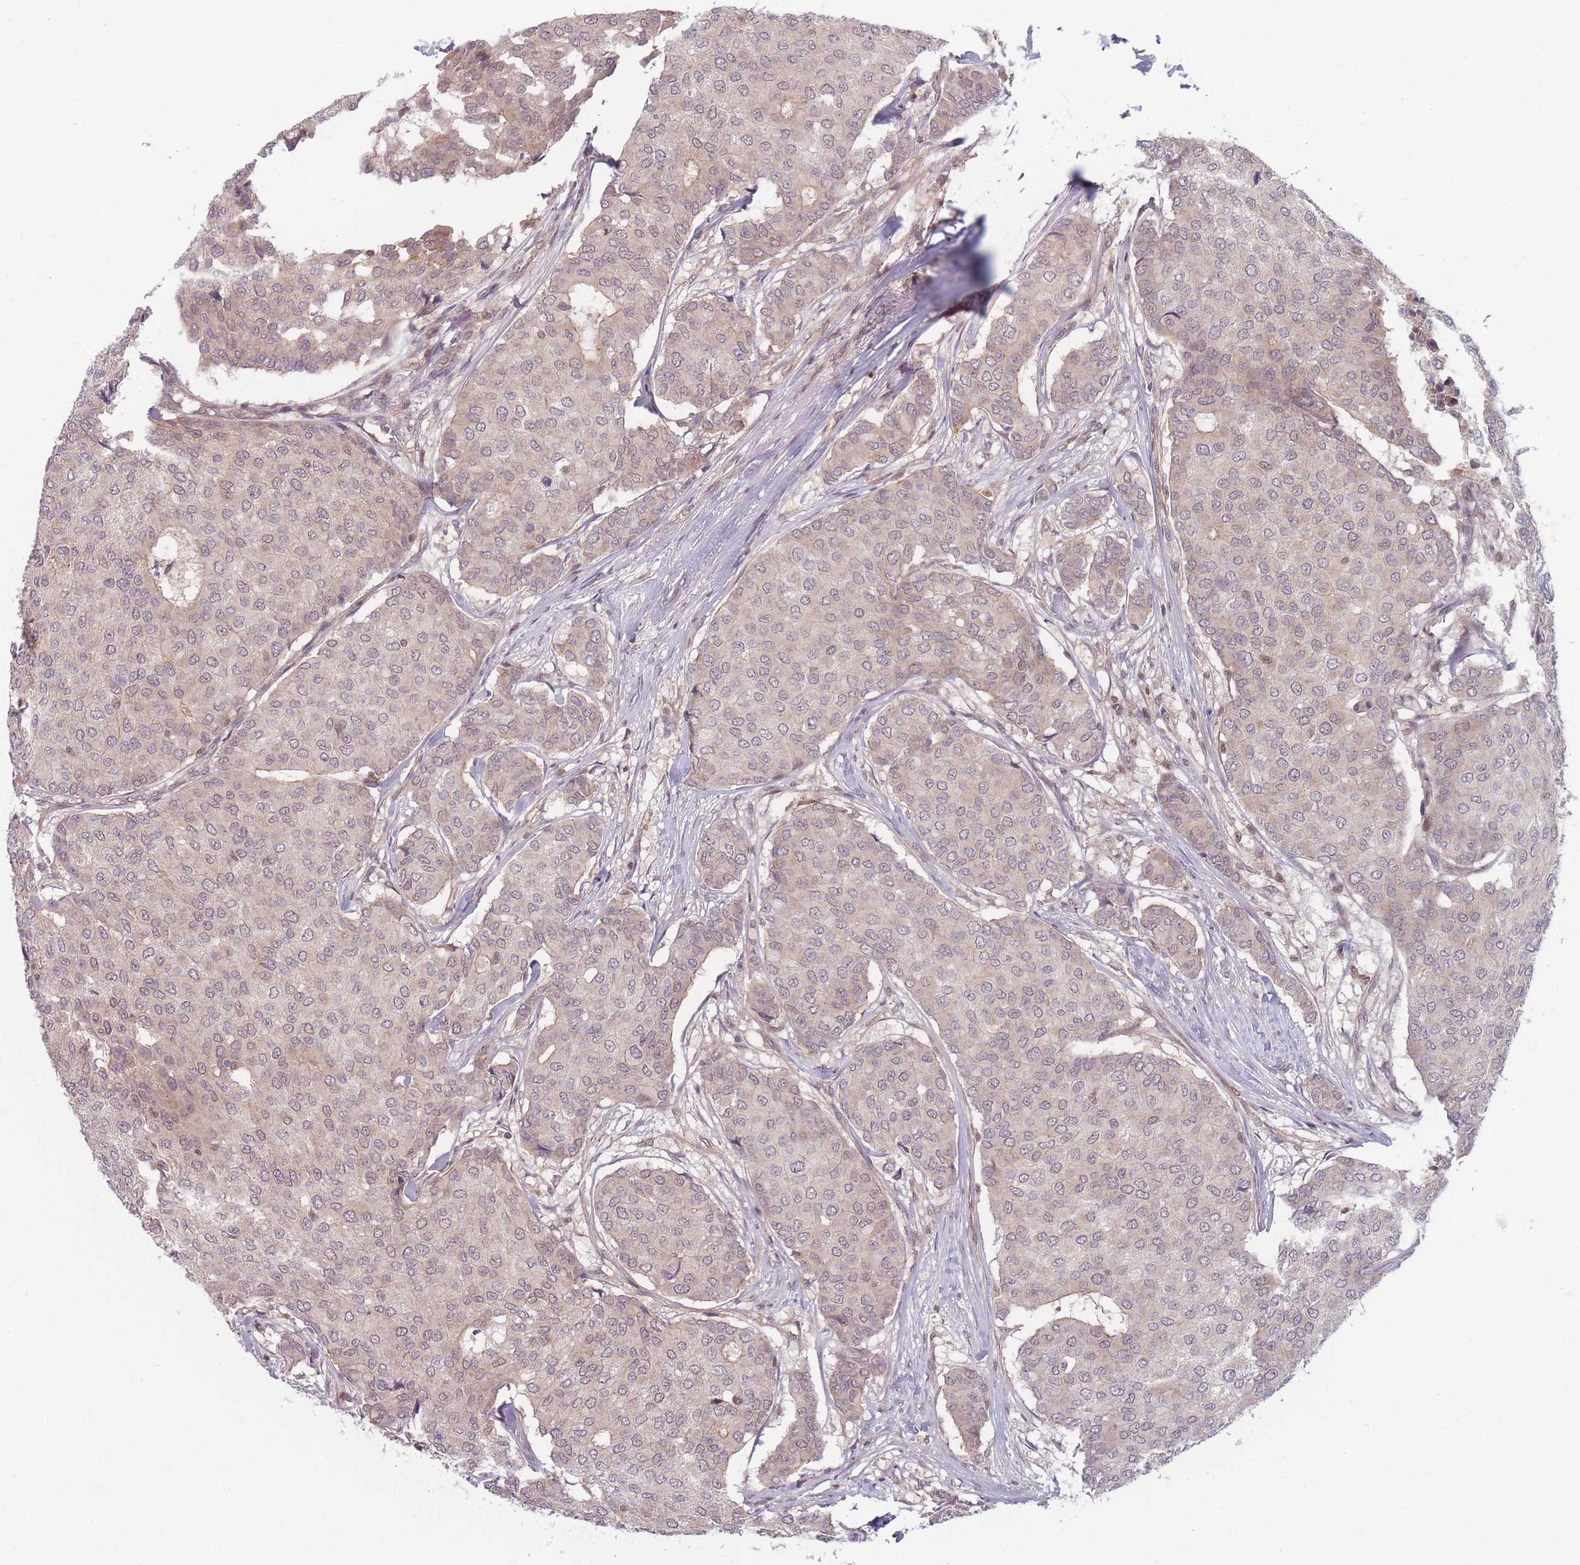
{"staining": {"intensity": "moderate", "quantity": "<25%", "location": "cytoplasmic/membranous"}, "tissue": "breast cancer", "cell_type": "Tumor cells", "image_type": "cancer", "snomed": [{"axis": "morphology", "description": "Duct carcinoma"}, {"axis": "topography", "description": "Breast"}], "caption": "High-magnification brightfield microscopy of infiltrating ductal carcinoma (breast) stained with DAB (brown) and counterstained with hematoxylin (blue). tumor cells exhibit moderate cytoplasmic/membranous staining is appreciated in approximately<25% of cells. (Stains: DAB in brown, nuclei in blue, Microscopy: brightfield microscopy at high magnification).", "gene": "FAM153A", "patient": {"sex": "female", "age": 75}}